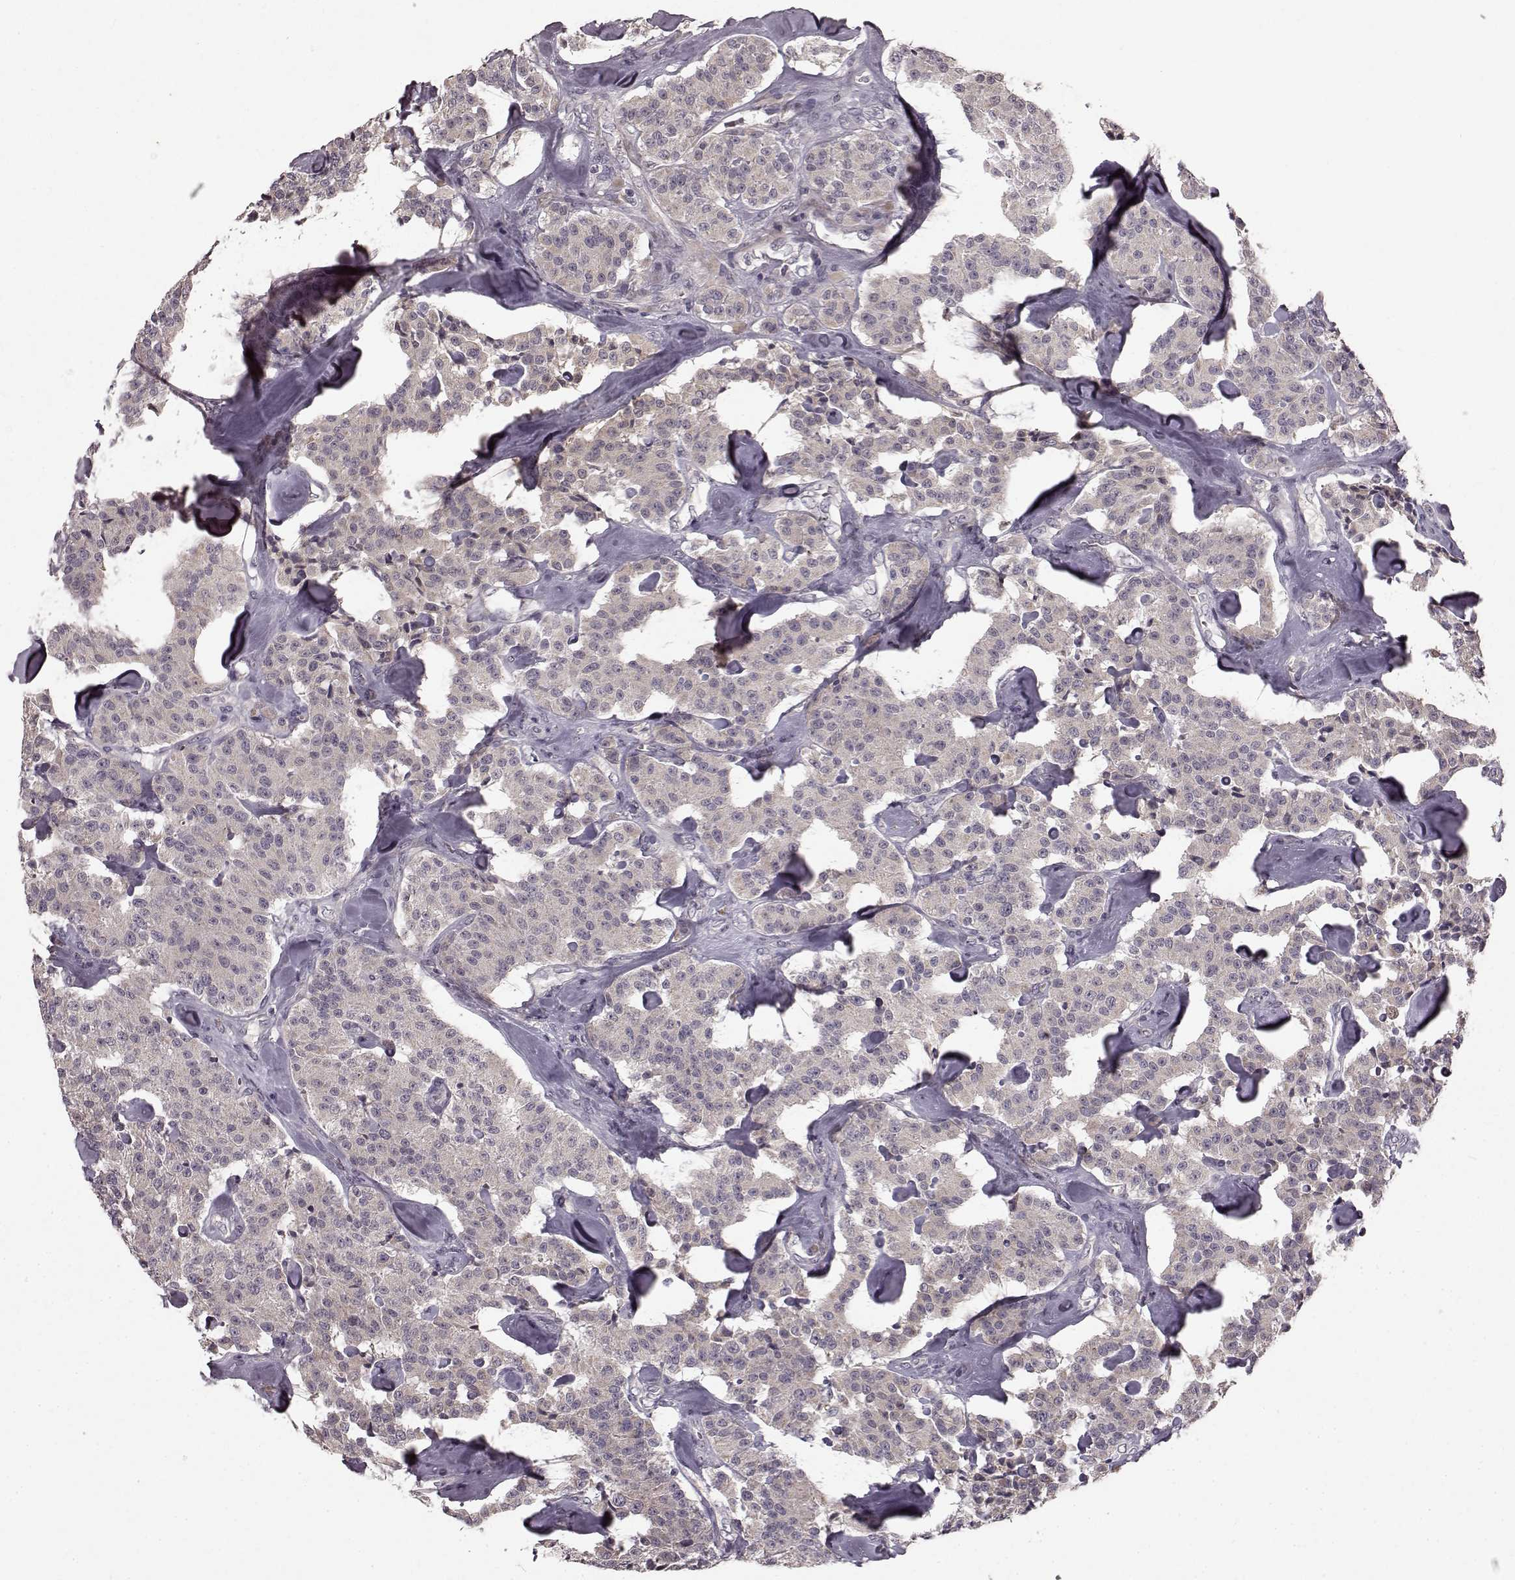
{"staining": {"intensity": "negative", "quantity": "none", "location": "none"}, "tissue": "carcinoid", "cell_type": "Tumor cells", "image_type": "cancer", "snomed": [{"axis": "morphology", "description": "Carcinoid, malignant, NOS"}, {"axis": "topography", "description": "Pancreas"}], "caption": "There is no significant expression in tumor cells of malignant carcinoid.", "gene": "SLC22A18", "patient": {"sex": "male", "age": 41}}